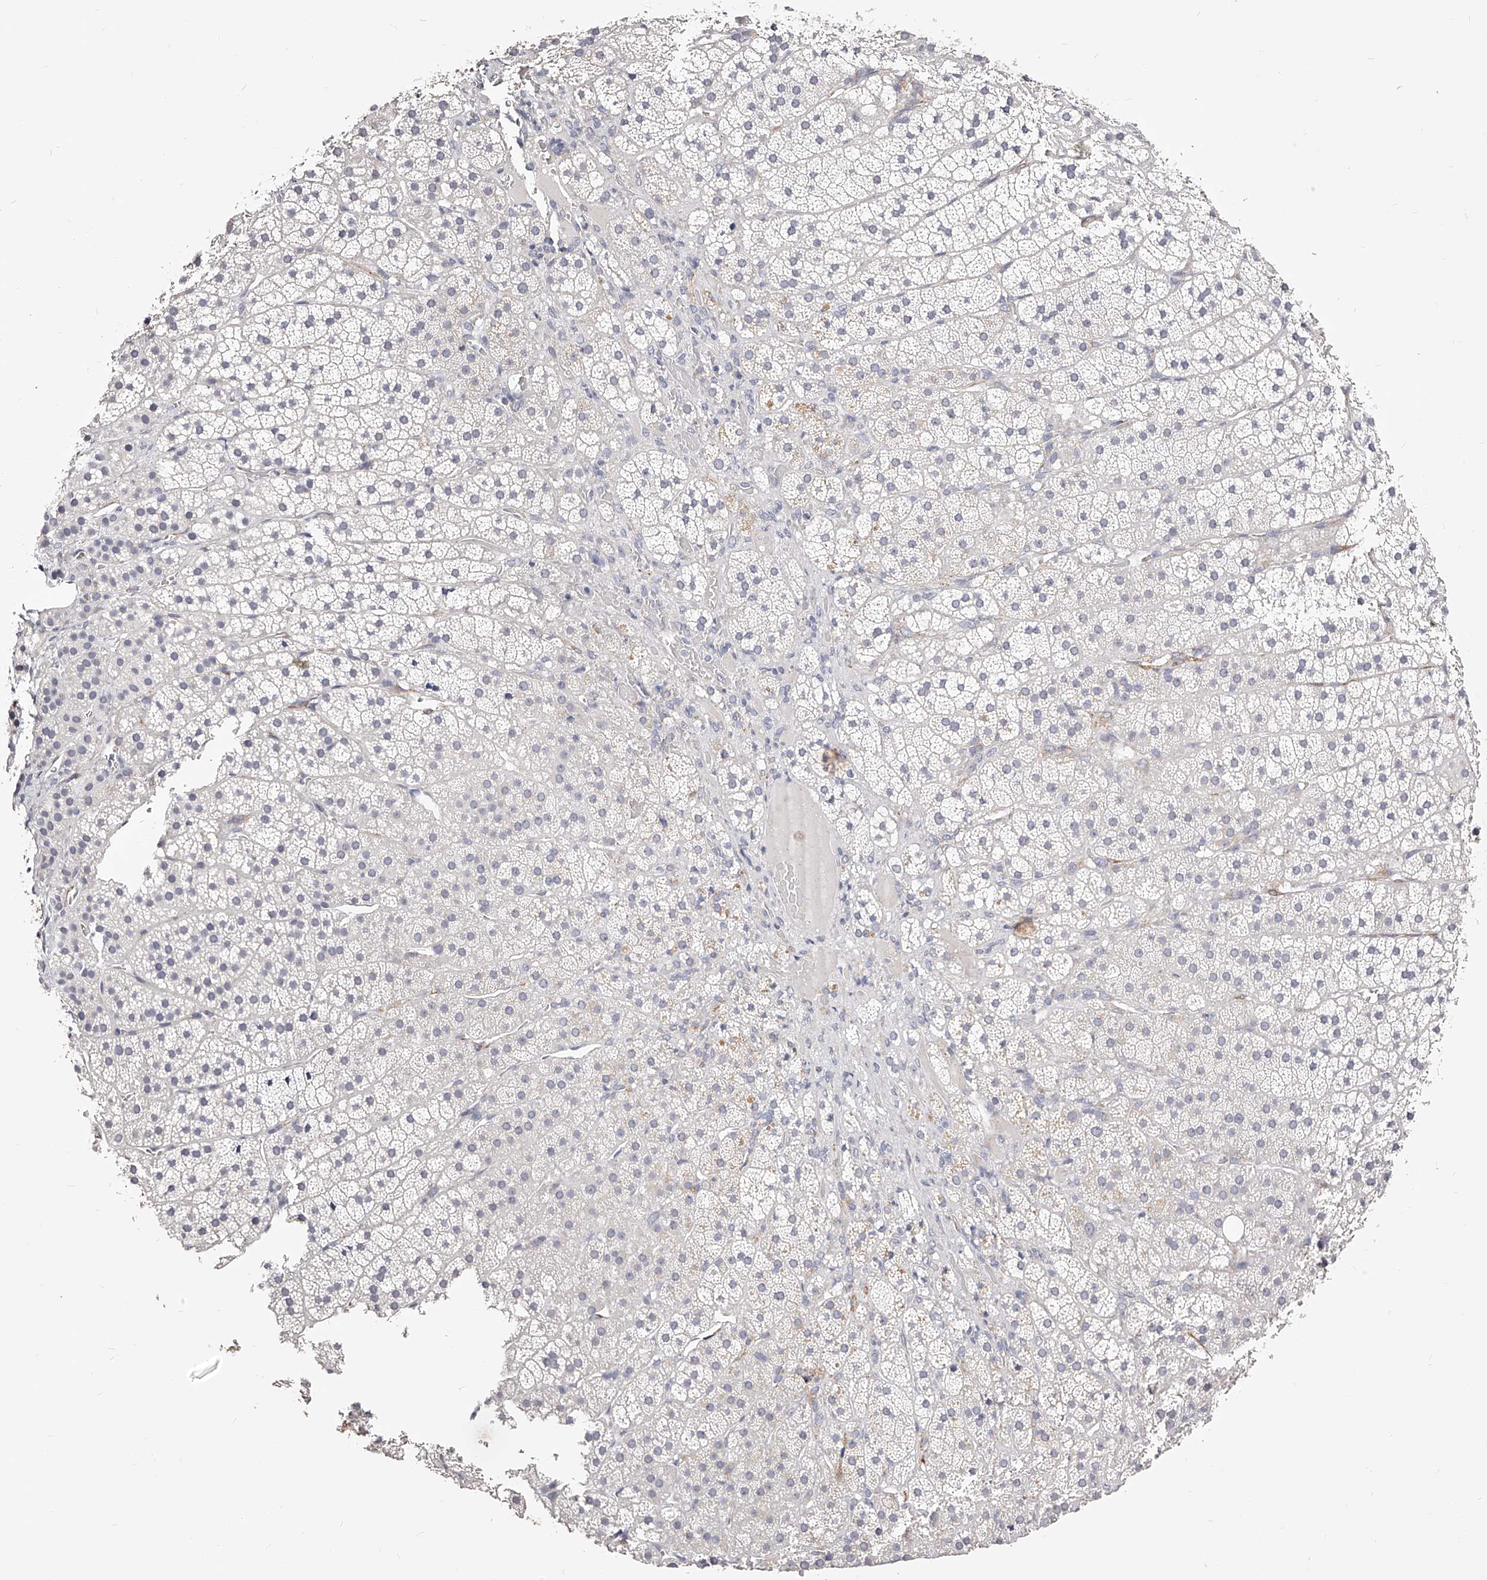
{"staining": {"intensity": "negative", "quantity": "none", "location": "none"}, "tissue": "adrenal gland", "cell_type": "Glandular cells", "image_type": "normal", "snomed": [{"axis": "morphology", "description": "Normal tissue, NOS"}, {"axis": "topography", "description": "Adrenal gland"}], "caption": "IHC micrograph of unremarkable adrenal gland: adrenal gland stained with DAB (3,3'-diaminobenzidine) displays no significant protein staining in glandular cells.", "gene": "CD82", "patient": {"sex": "female", "age": 44}}